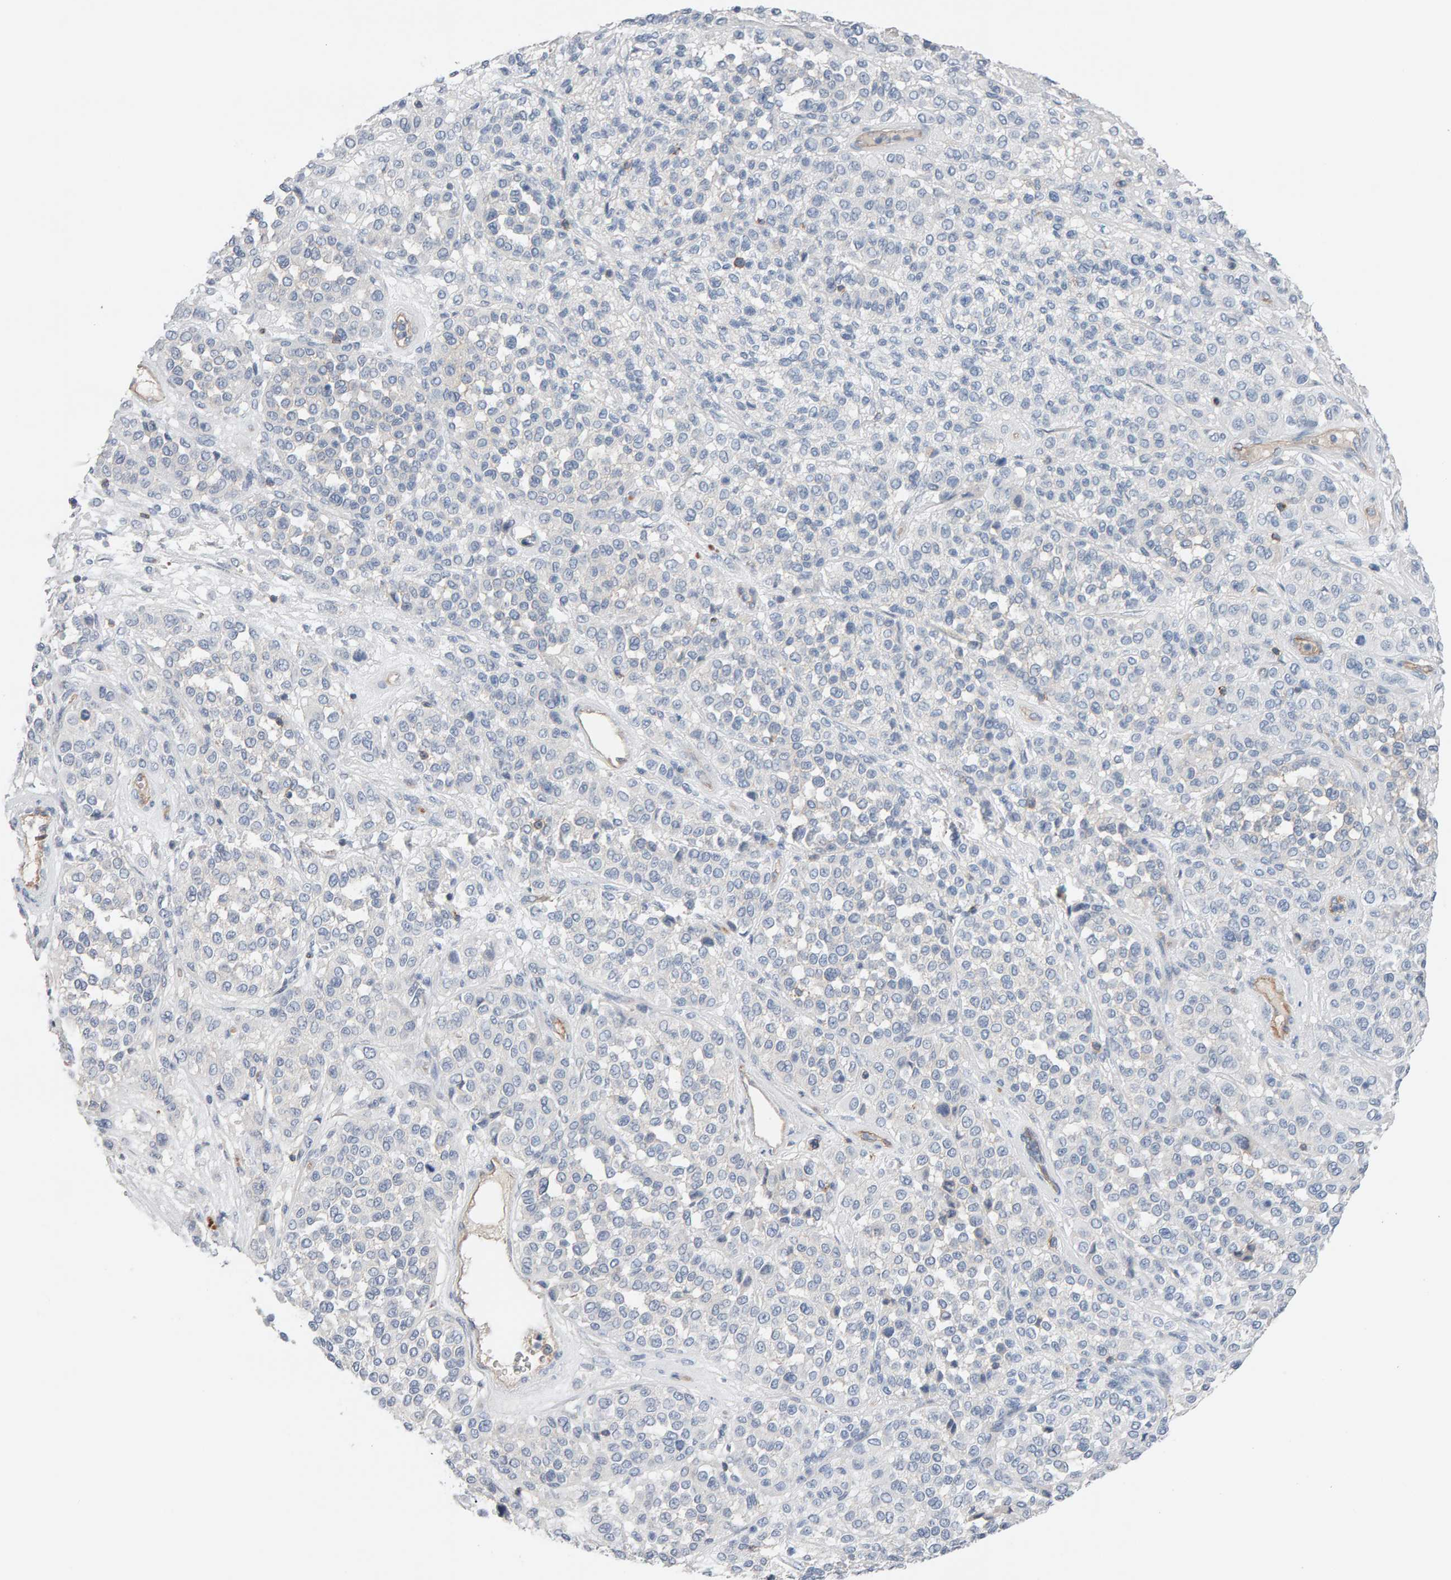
{"staining": {"intensity": "negative", "quantity": "none", "location": "none"}, "tissue": "melanoma", "cell_type": "Tumor cells", "image_type": "cancer", "snomed": [{"axis": "morphology", "description": "Malignant melanoma, Metastatic site"}, {"axis": "topography", "description": "Pancreas"}], "caption": "Tumor cells show no significant positivity in malignant melanoma (metastatic site).", "gene": "FYN", "patient": {"sex": "female", "age": 30}}